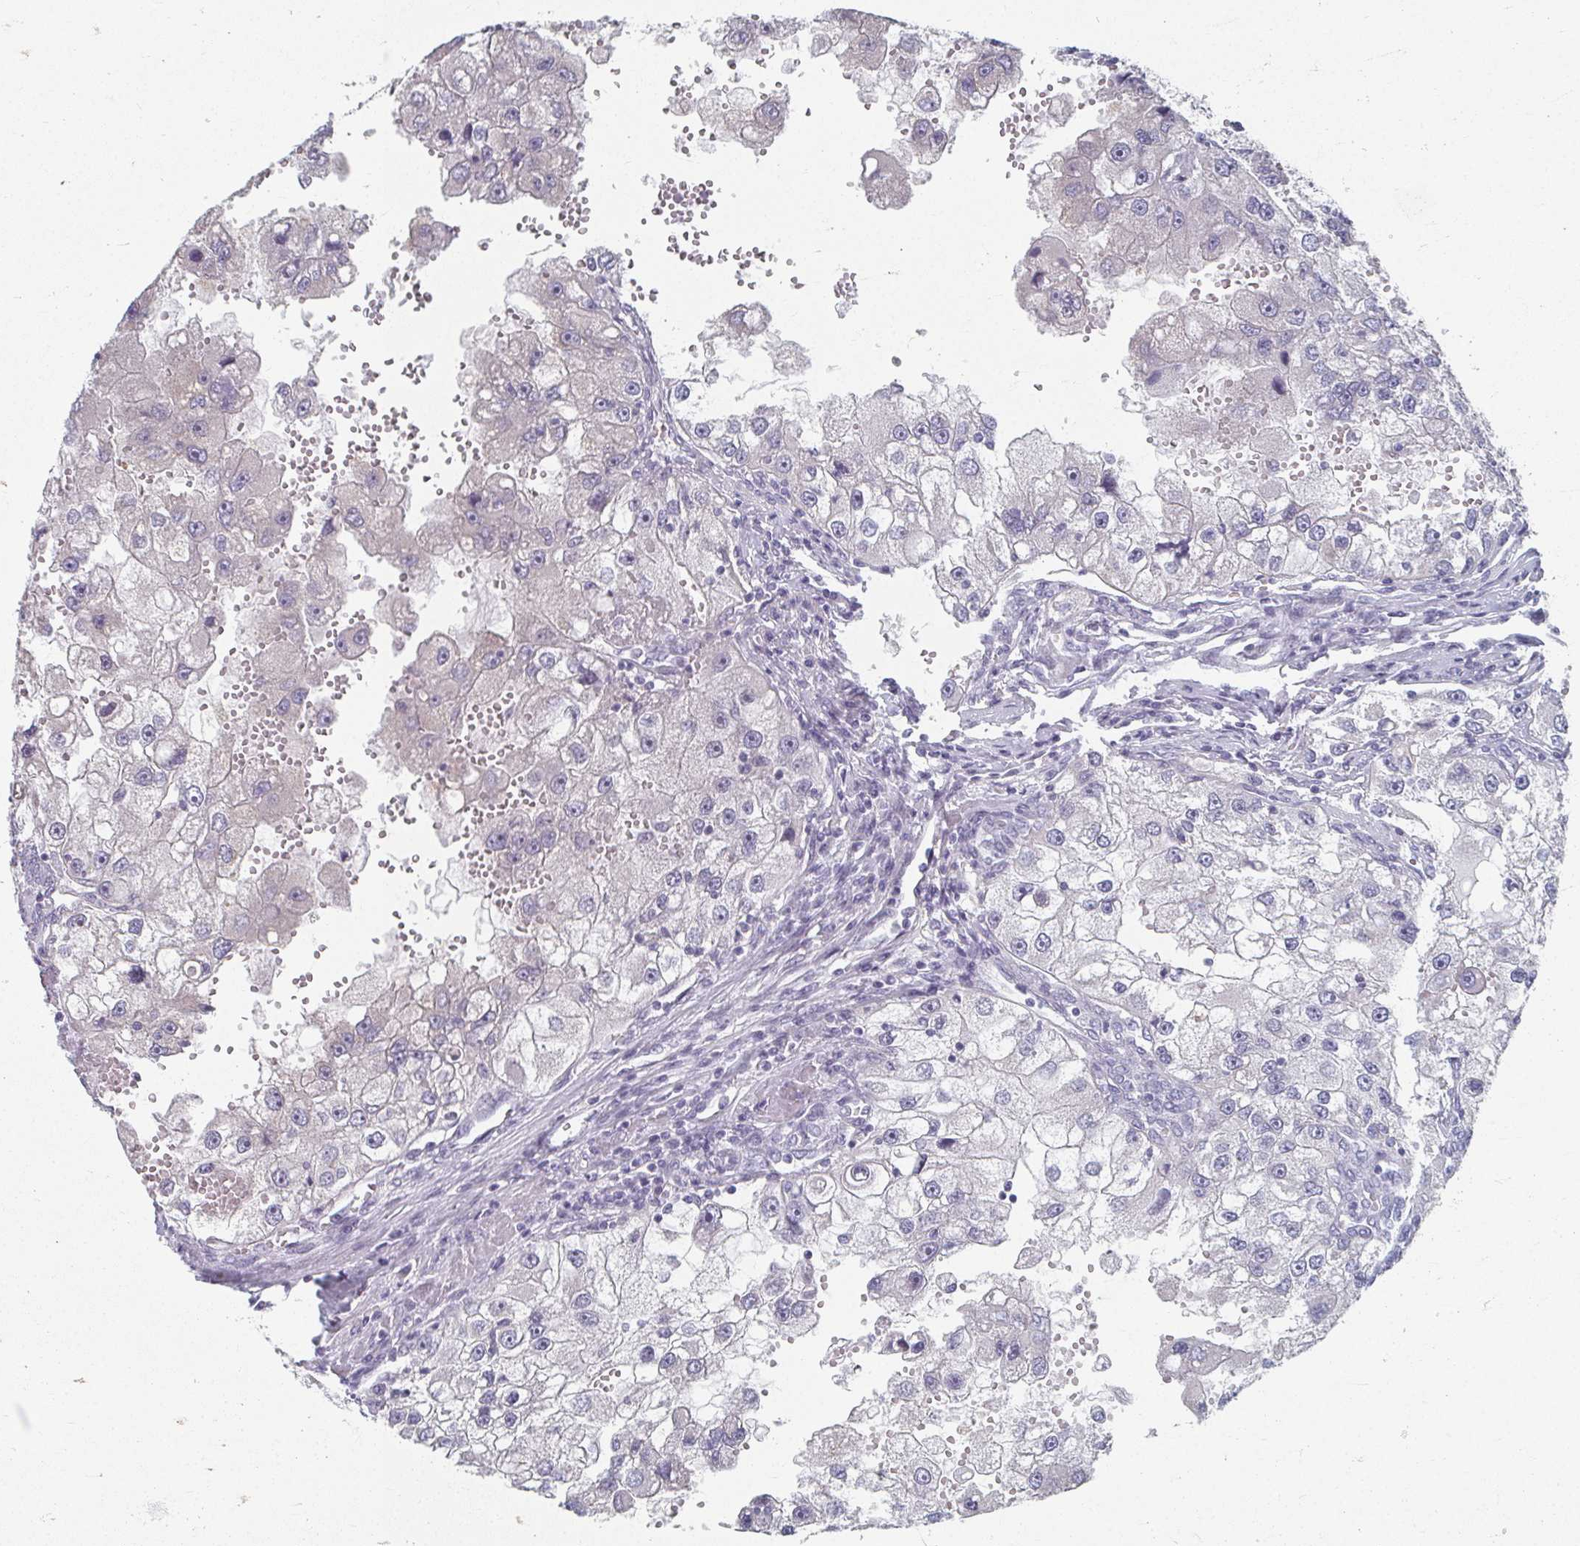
{"staining": {"intensity": "negative", "quantity": "none", "location": "none"}, "tissue": "renal cancer", "cell_type": "Tumor cells", "image_type": "cancer", "snomed": [{"axis": "morphology", "description": "Adenocarcinoma, NOS"}, {"axis": "topography", "description": "Kidney"}], "caption": "IHC of human renal adenocarcinoma shows no positivity in tumor cells.", "gene": "CAMKV", "patient": {"sex": "male", "age": 63}}